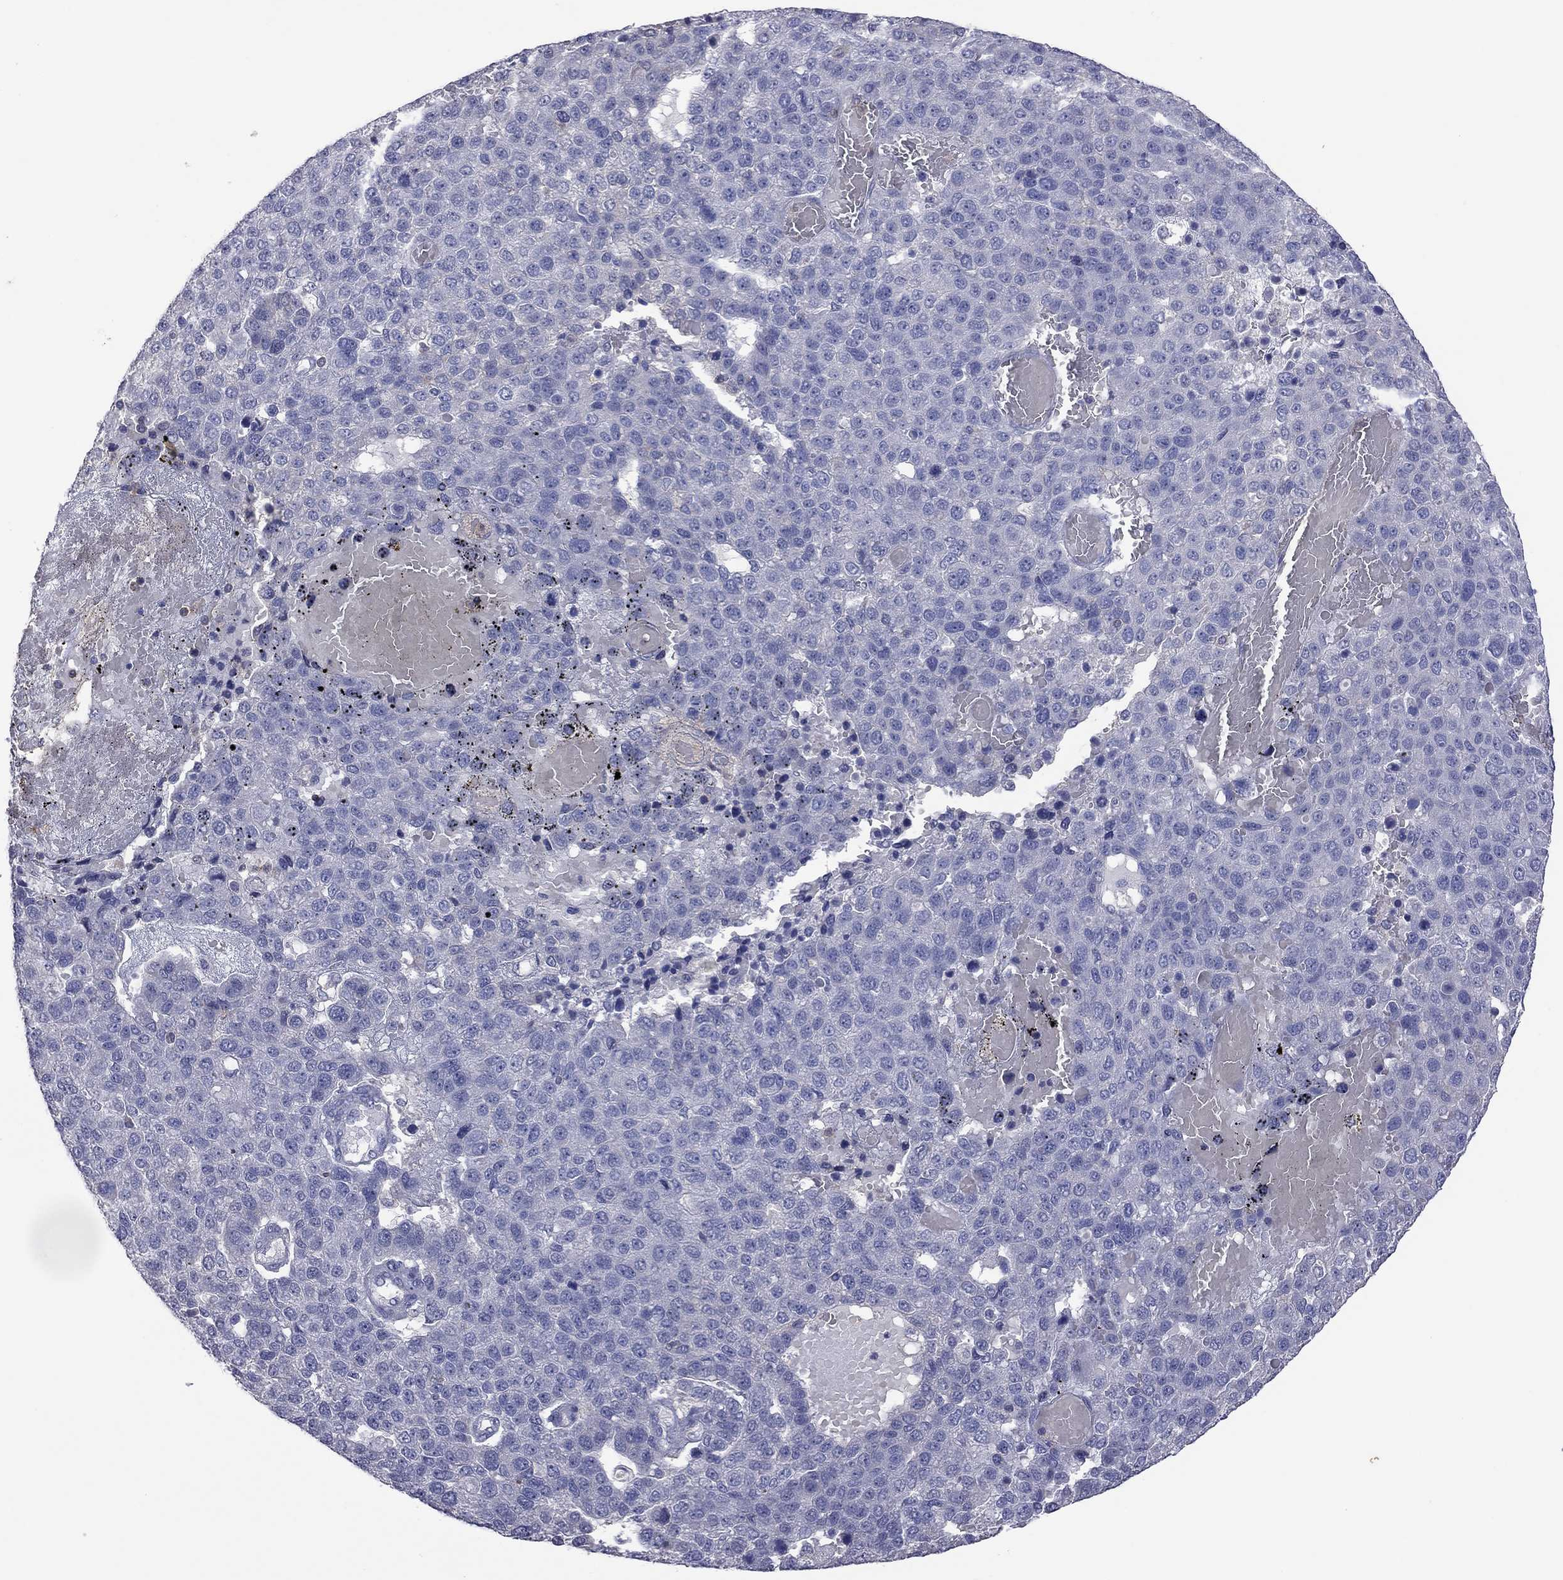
{"staining": {"intensity": "negative", "quantity": "none", "location": "none"}, "tissue": "pancreatic cancer", "cell_type": "Tumor cells", "image_type": "cancer", "snomed": [{"axis": "morphology", "description": "Adenocarcinoma, NOS"}, {"axis": "topography", "description": "Pancreas"}], "caption": "Histopathology image shows no significant protein expression in tumor cells of pancreatic cancer (adenocarcinoma). (DAB (3,3'-diaminobenzidine) immunohistochemistry (IHC) with hematoxylin counter stain).", "gene": "IPCEF1", "patient": {"sex": "female", "age": 61}}